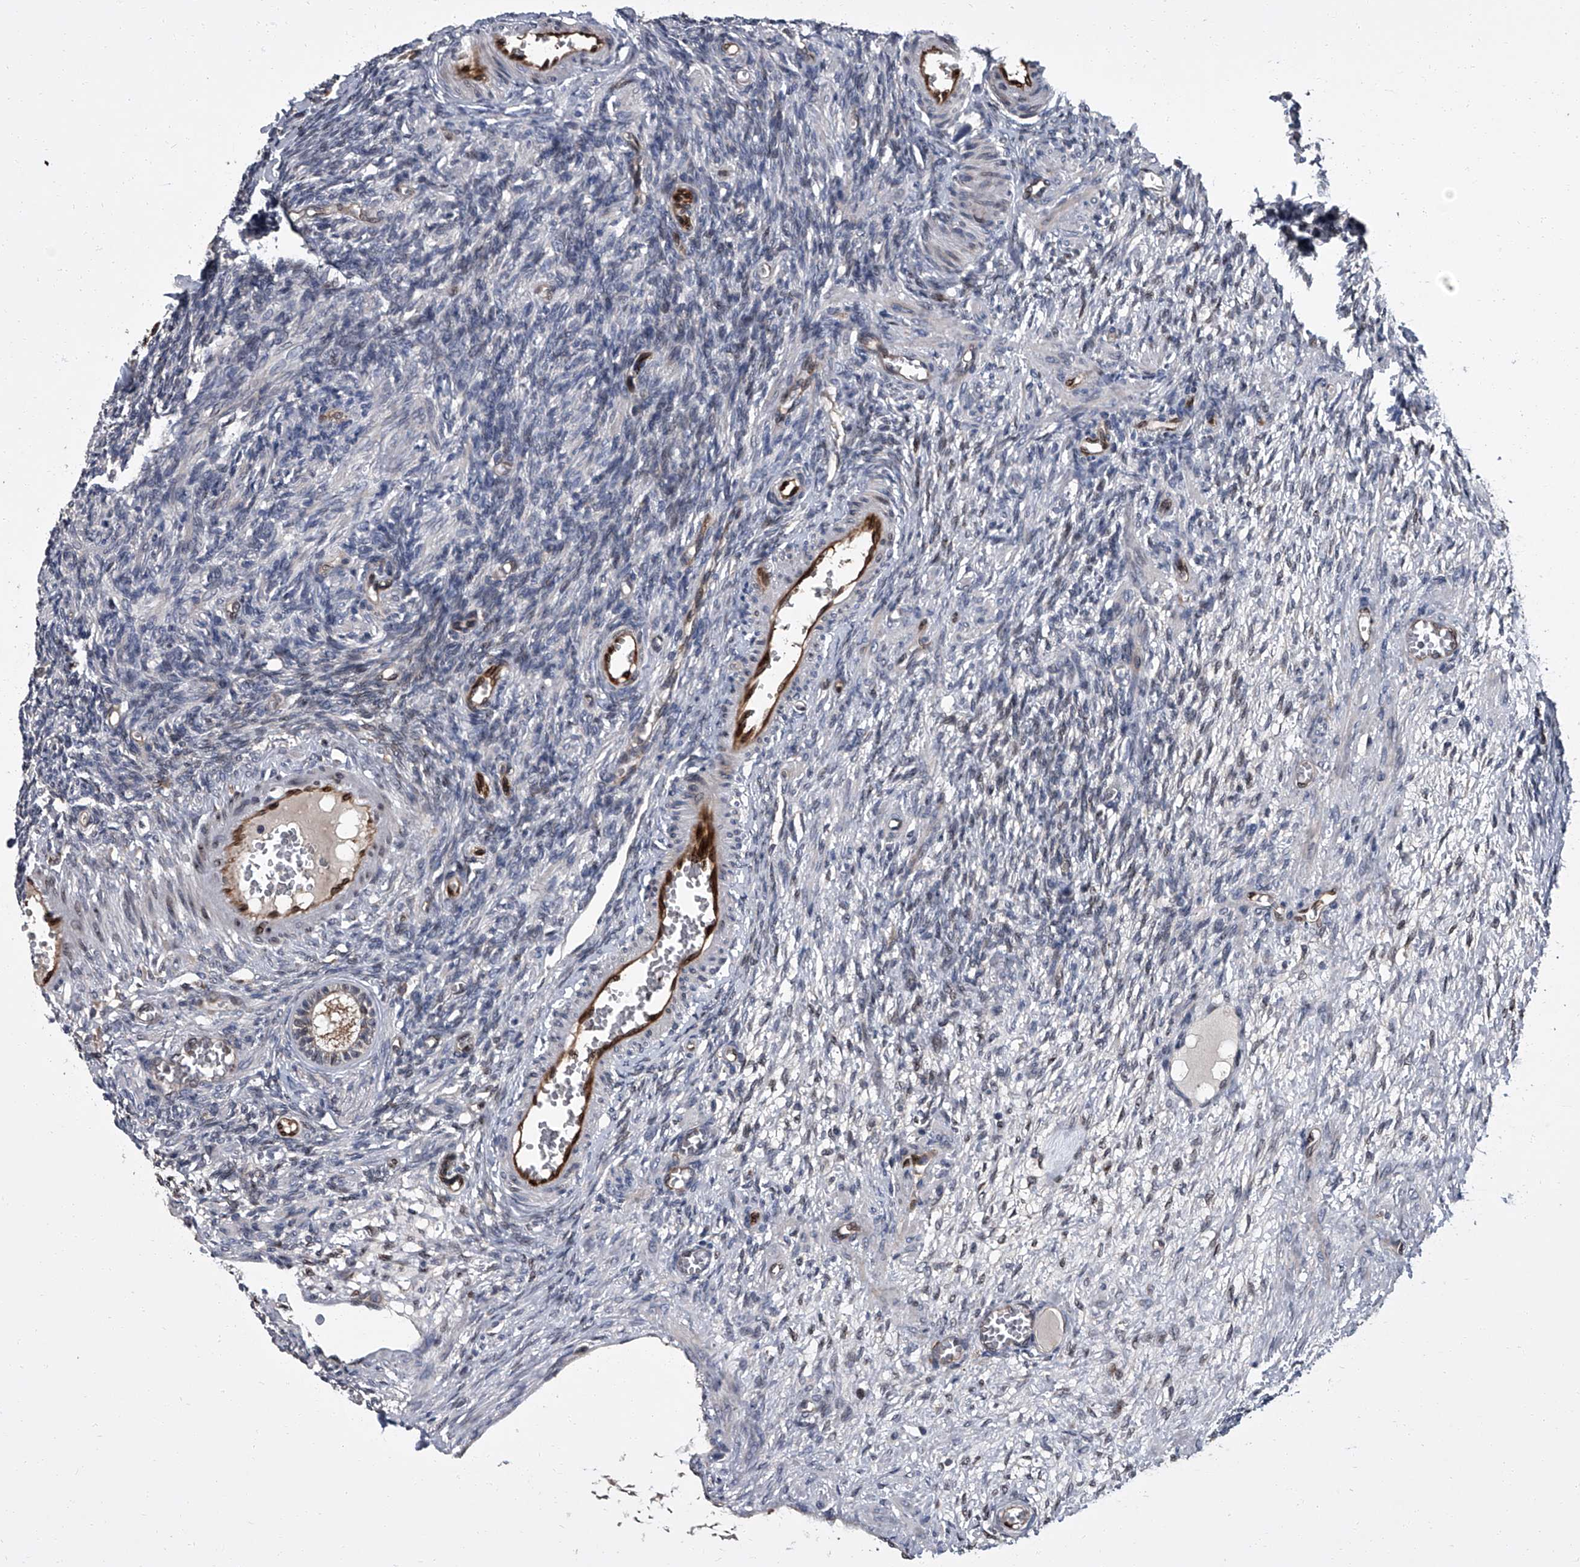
{"staining": {"intensity": "weak", "quantity": ">75%", "location": "cytoplasmic/membranous"}, "tissue": "ovary", "cell_type": "Follicle cells", "image_type": "normal", "snomed": [{"axis": "morphology", "description": "Normal tissue, NOS"}, {"axis": "topography", "description": "Ovary"}], "caption": "The histopathology image demonstrates immunohistochemical staining of unremarkable ovary. There is weak cytoplasmic/membranous expression is identified in about >75% of follicle cells.", "gene": "LRRC8C", "patient": {"sex": "female", "age": 27}}